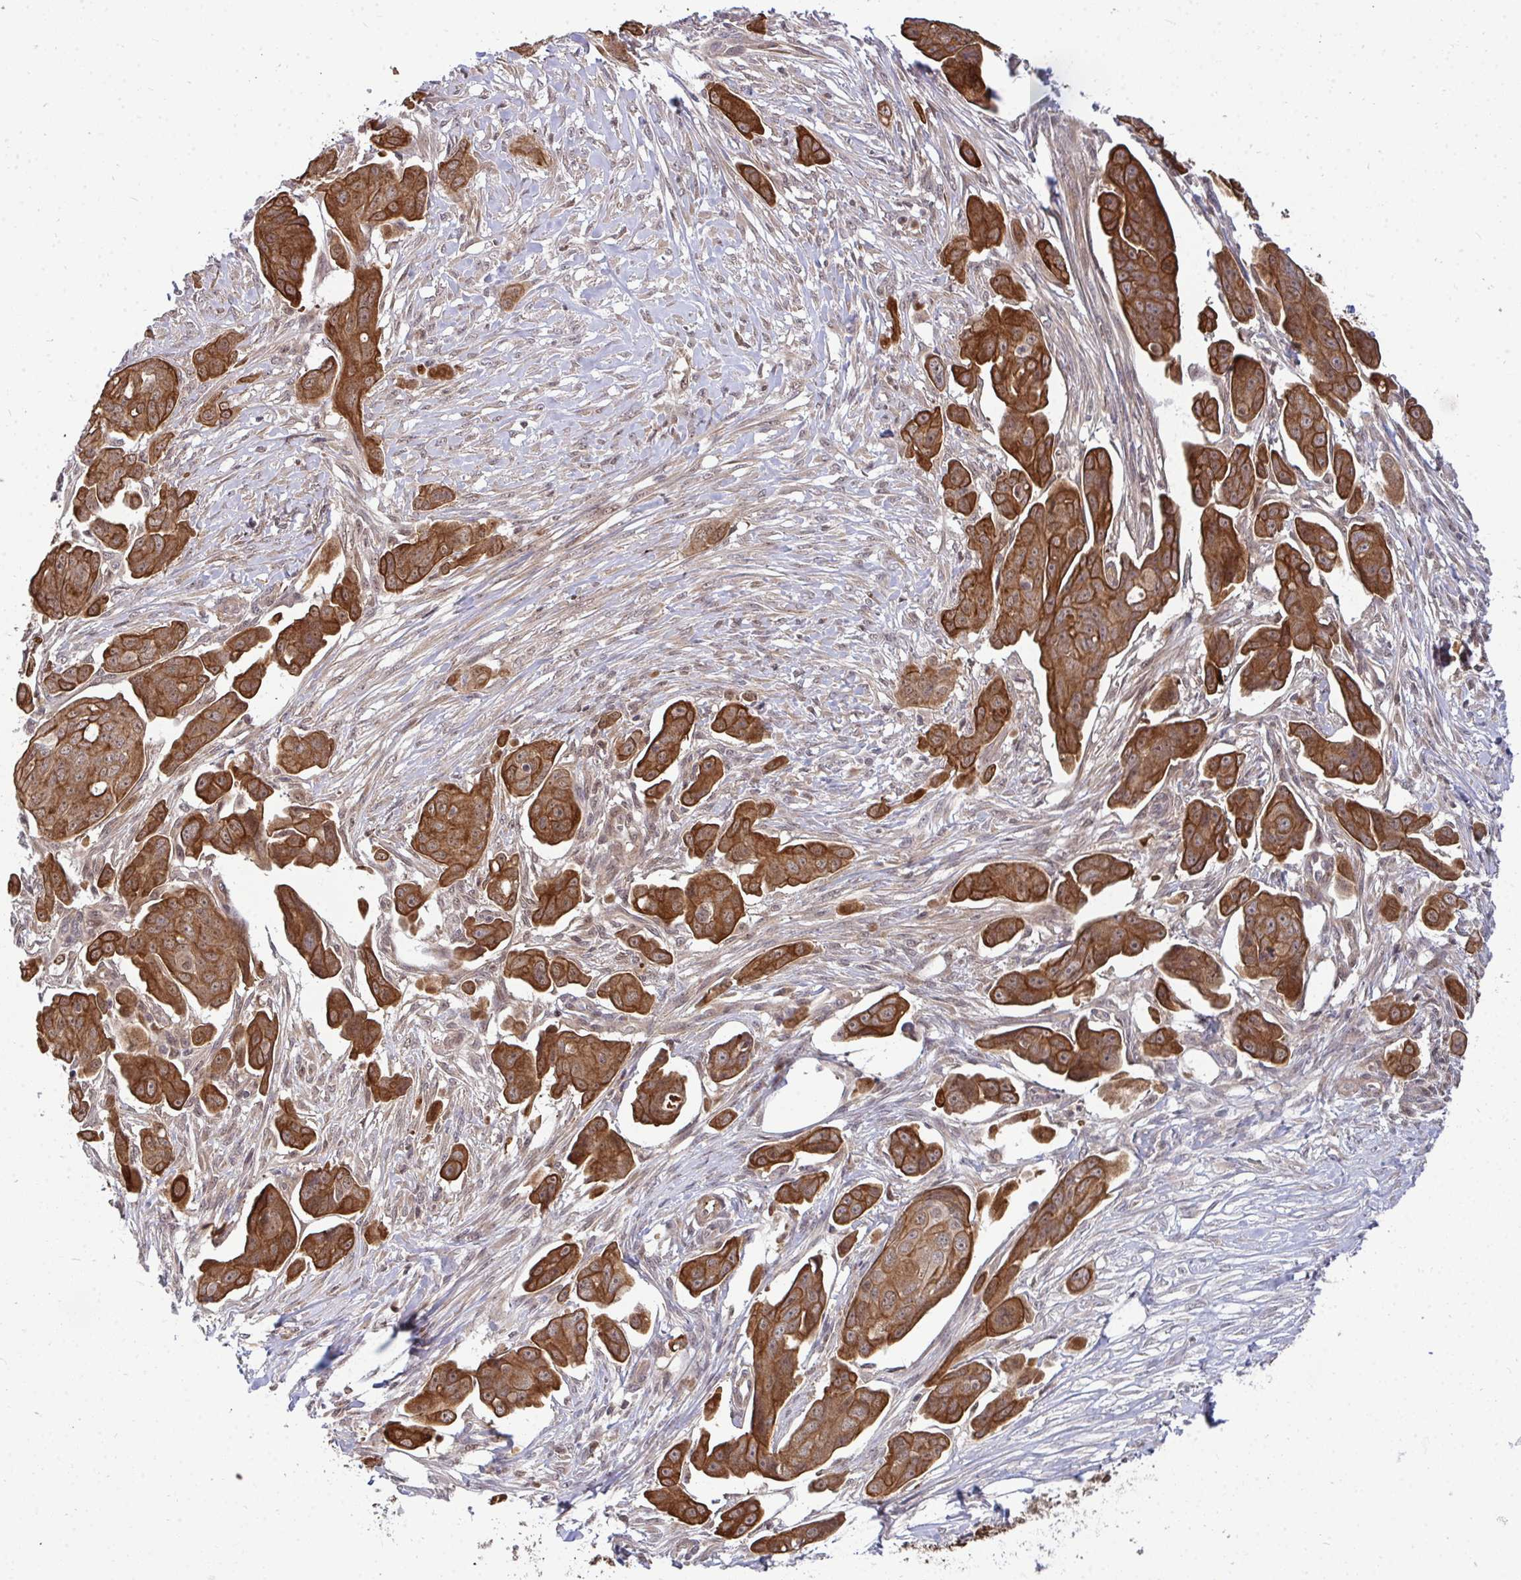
{"staining": {"intensity": "strong", "quantity": ">75%", "location": "cytoplasmic/membranous"}, "tissue": "ovarian cancer", "cell_type": "Tumor cells", "image_type": "cancer", "snomed": [{"axis": "morphology", "description": "Carcinoma, endometroid"}, {"axis": "topography", "description": "Ovary"}], "caption": "This histopathology image displays IHC staining of ovarian cancer, with high strong cytoplasmic/membranous positivity in approximately >75% of tumor cells.", "gene": "TRIM44", "patient": {"sex": "female", "age": 70}}